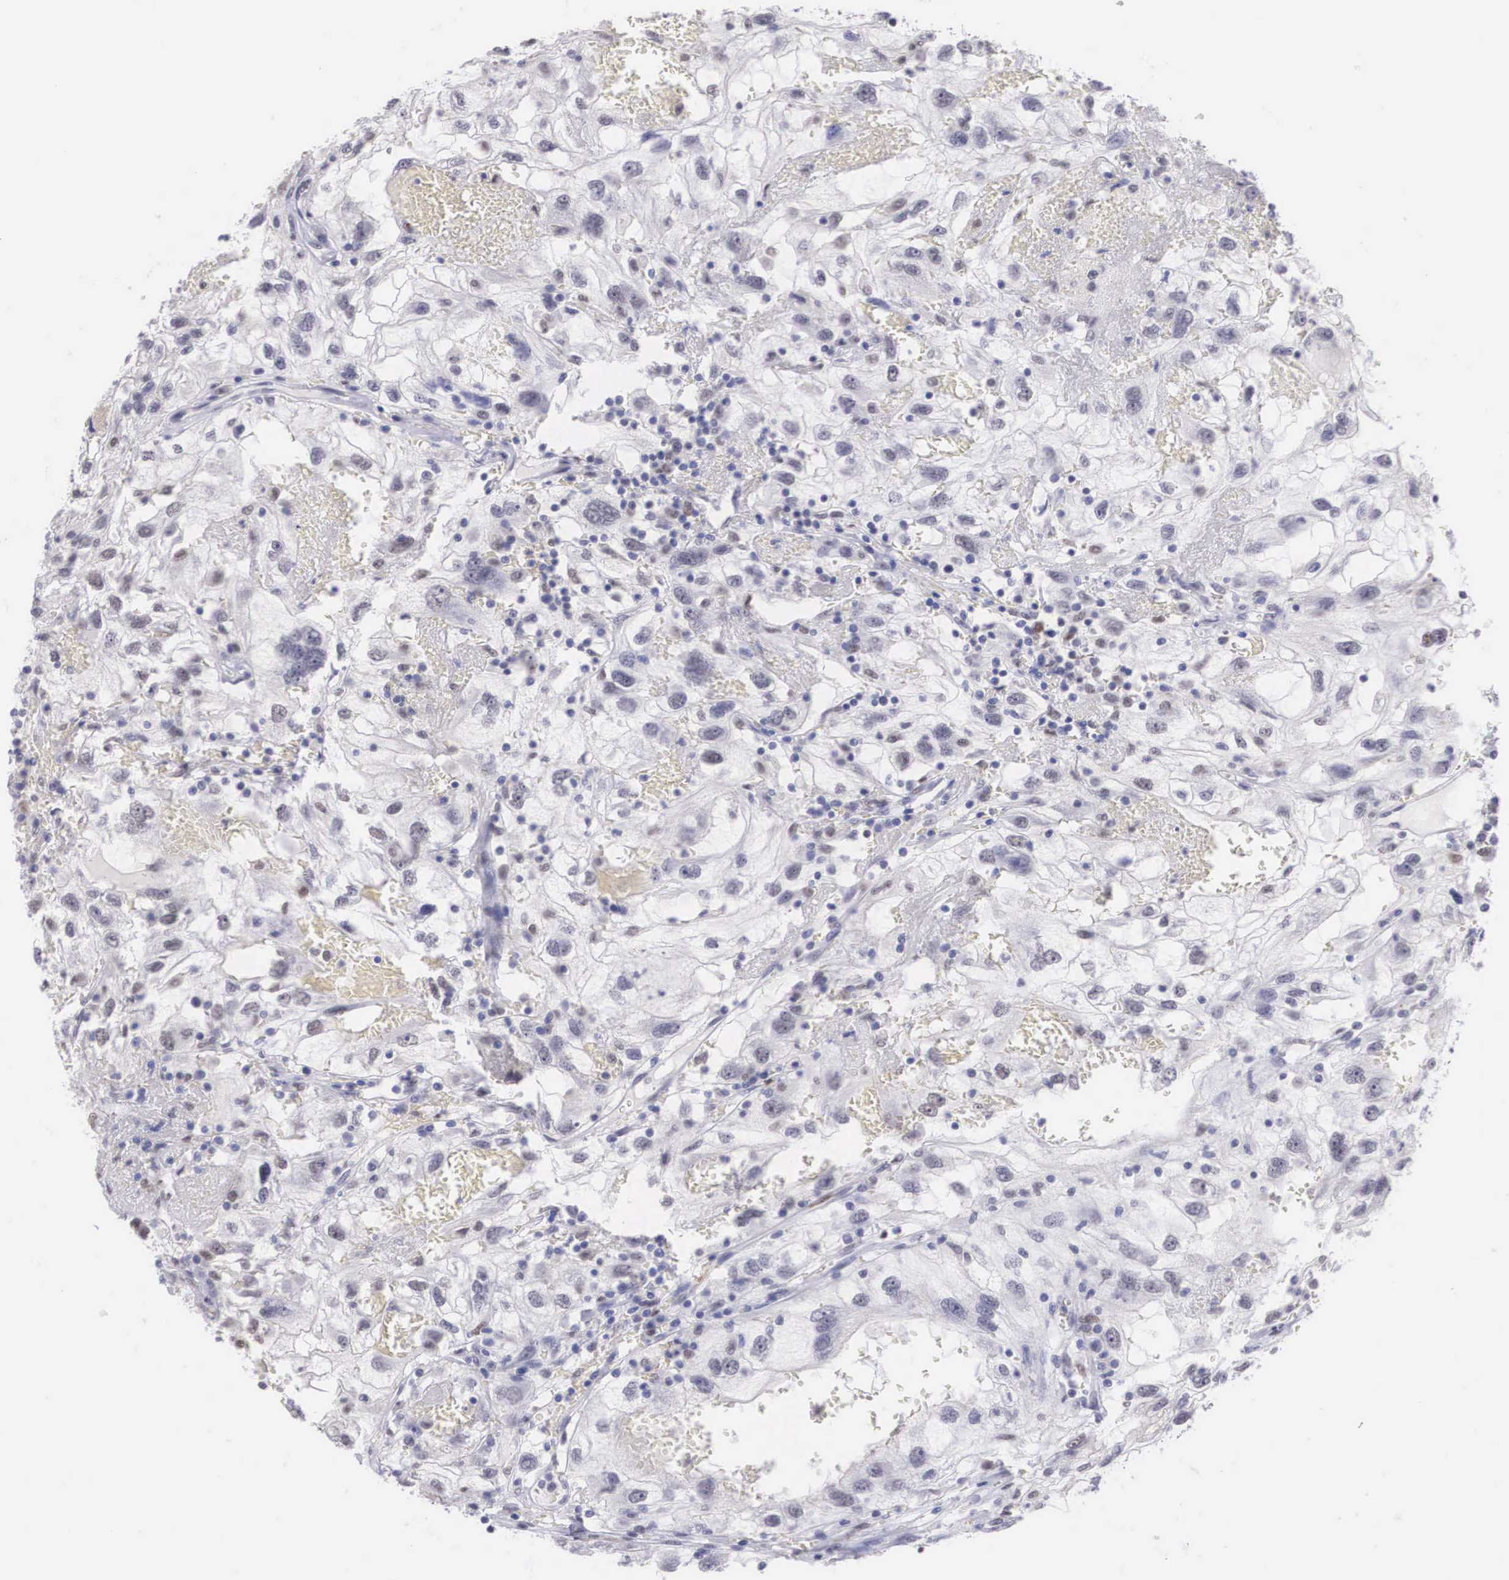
{"staining": {"intensity": "weak", "quantity": "<25%", "location": "nuclear"}, "tissue": "renal cancer", "cell_type": "Tumor cells", "image_type": "cancer", "snomed": [{"axis": "morphology", "description": "Normal tissue, NOS"}, {"axis": "morphology", "description": "Adenocarcinoma, NOS"}, {"axis": "topography", "description": "Kidney"}], "caption": "The immunohistochemistry micrograph has no significant staining in tumor cells of renal cancer tissue.", "gene": "ETV6", "patient": {"sex": "male", "age": 71}}